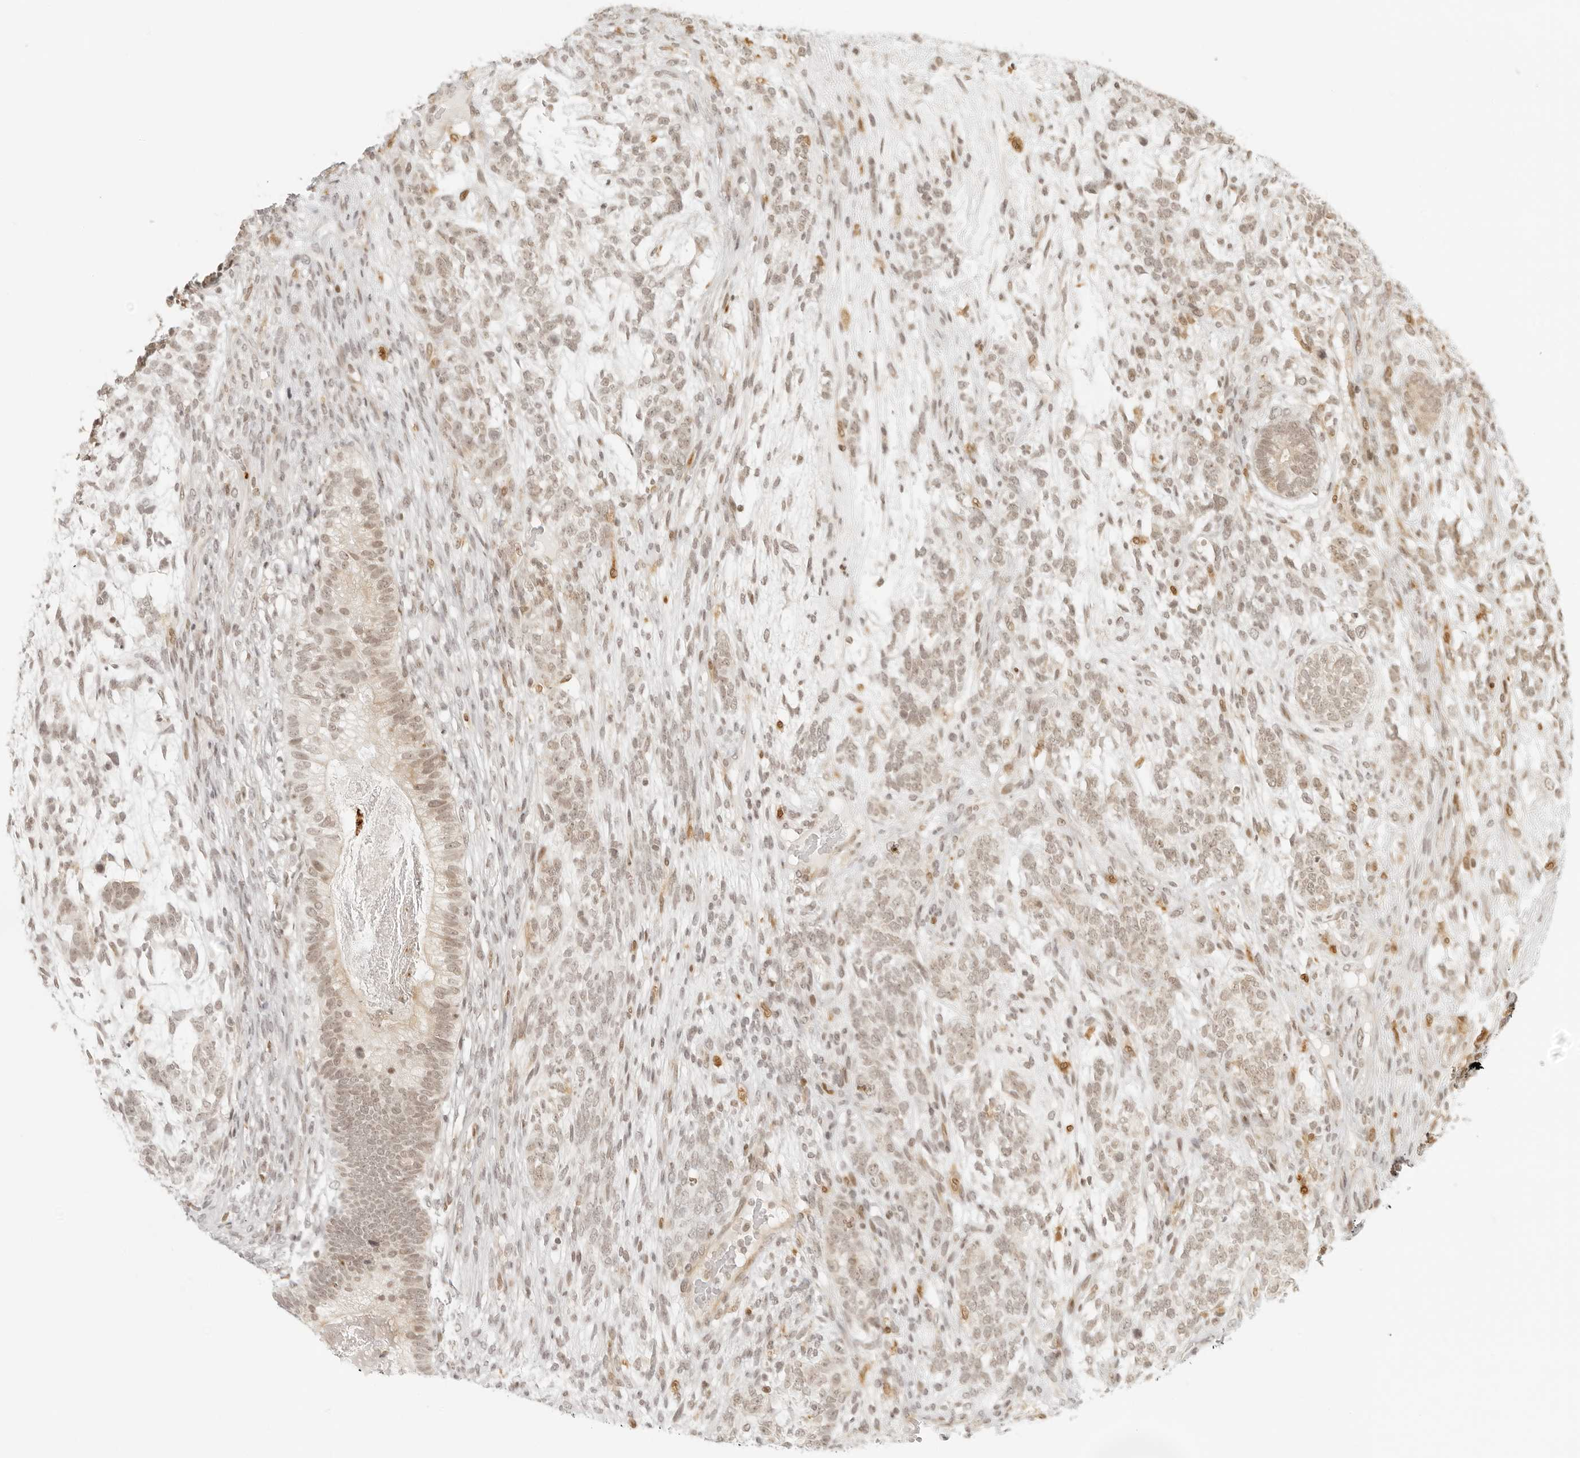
{"staining": {"intensity": "weak", "quantity": ">75%", "location": "nuclear"}, "tissue": "testis cancer", "cell_type": "Tumor cells", "image_type": "cancer", "snomed": [{"axis": "morphology", "description": "Seminoma, NOS"}, {"axis": "morphology", "description": "Carcinoma, Embryonal, NOS"}, {"axis": "topography", "description": "Testis"}], "caption": "Approximately >75% of tumor cells in testis cancer demonstrate weak nuclear protein expression as visualized by brown immunohistochemical staining.", "gene": "ZNF407", "patient": {"sex": "male", "age": 28}}